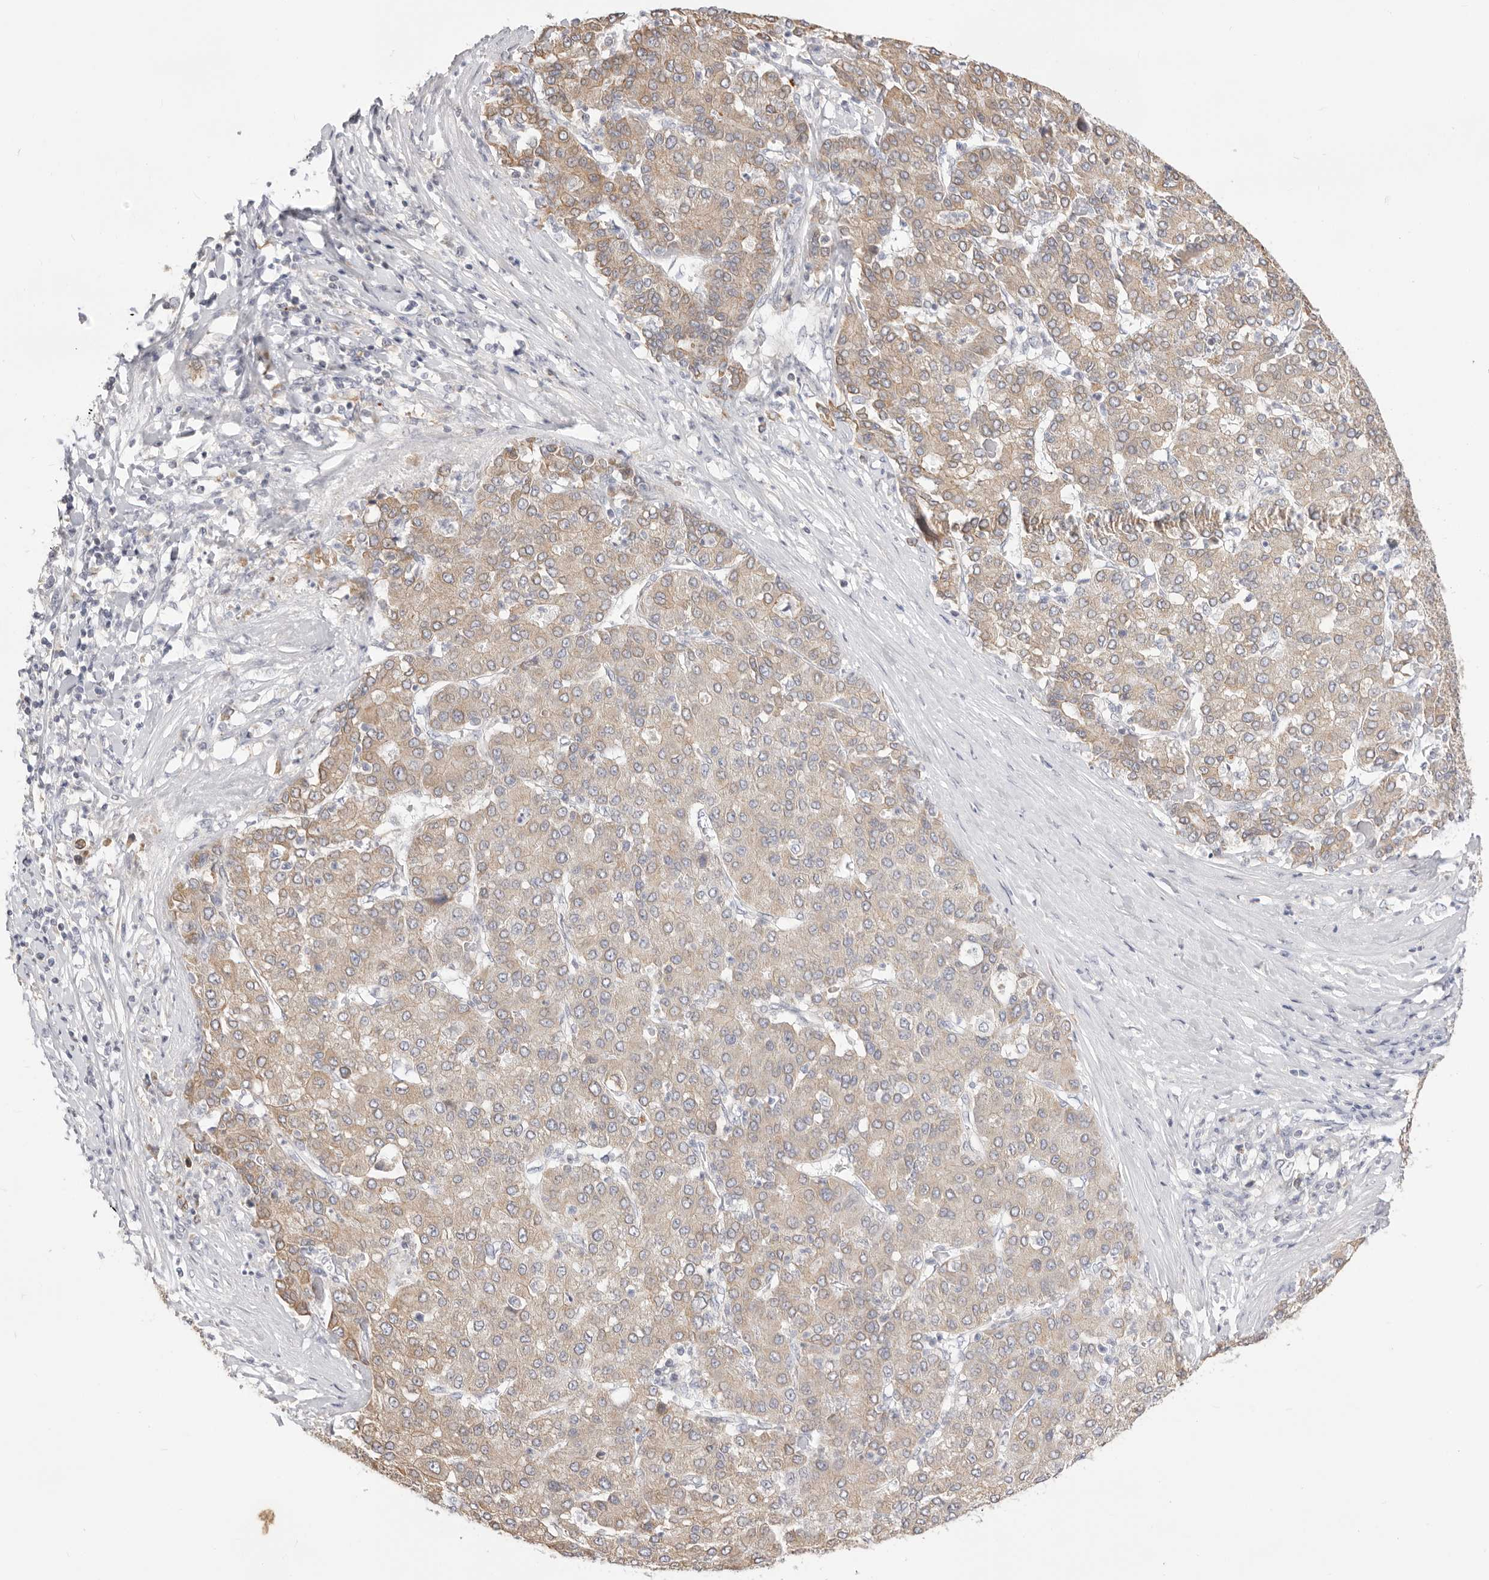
{"staining": {"intensity": "weak", "quantity": ">75%", "location": "cytoplasmic/membranous"}, "tissue": "liver cancer", "cell_type": "Tumor cells", "image_type": "cancer", "snomed": [{"axis": "morphology", "description": "Carcinoma, Hepatocellular, NOS"}, {"axis": "topography", "description": "Liver"}], "caption": "Immunohistochemistry (IHC) staining of liver cancer (hepatocellular carcinoma), which demonstrates low levels of weak cytoplasmic/membranous positivity in approximately >75% of tumor cells indicating weak cytoplasmic/membranous protein expression. The staining was performed using DAB (3,3'-diaminobenzidine) (brown) for protein detection and nuclei were counterstained in hematoxylin (blue).", "gene": "USH1C", "patient": {"sex": "male", "age": 65}}